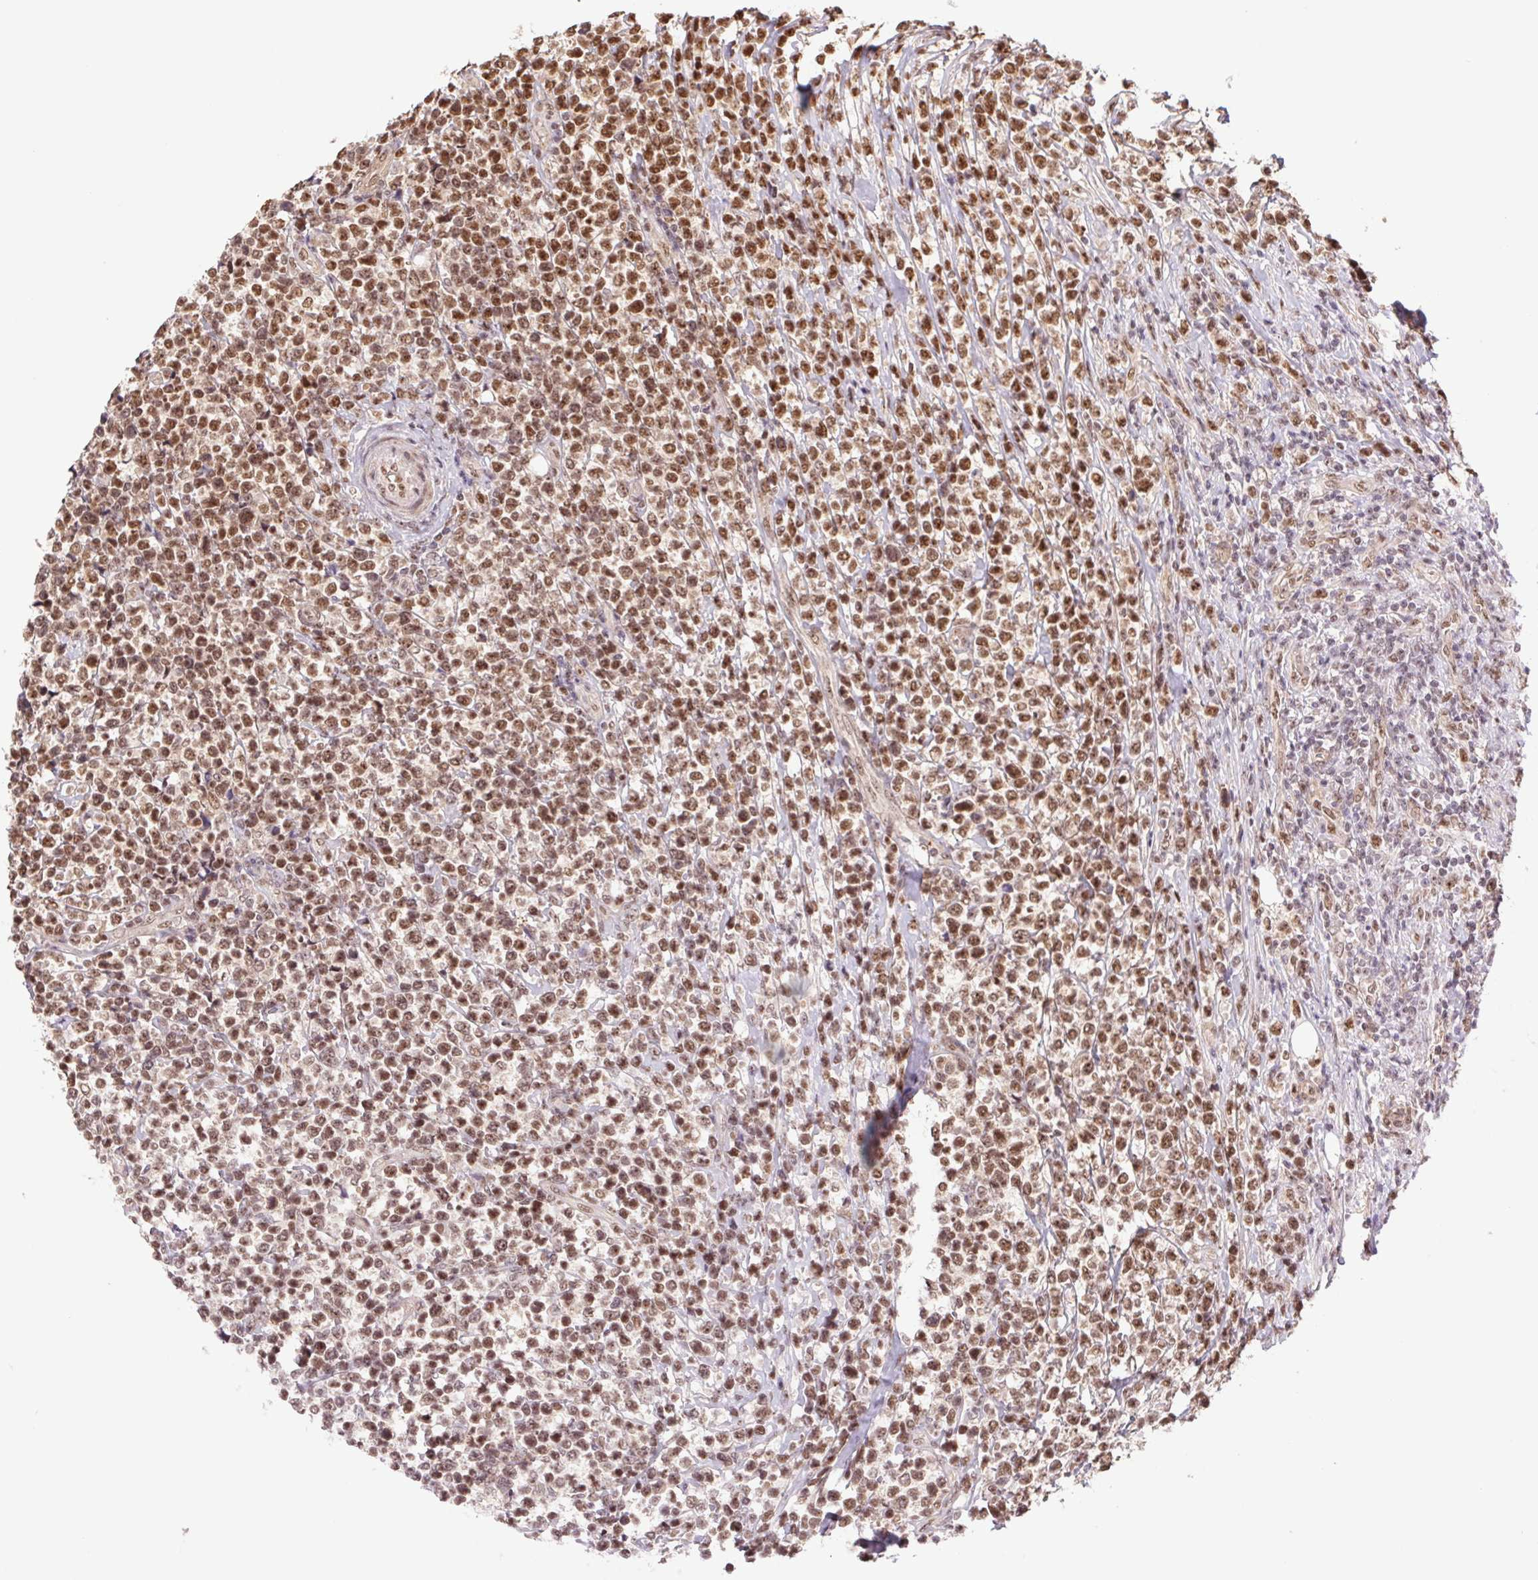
{"staining": {"intensity": "moderate", "quantity": ">75%", "location": "nuclear"}, "tissue": "lymphoma", "cell_type": "Tumor cells", "image_type": "cancer", "snomed": [{"axis": "morphology", "description": "Malignant lymphoma, non-Hodgkin's type, High grade"}, {"axis": "topography", "description": "Soft tissue"}], "caption": "Immunohistochemistry (IHC) histopathology image of human lymphoma stained for a protein (brown), which exhibits medium levels of moderate nuclear positivity in about >75% of tumor cells.", "gene": "CWC25", "patient": {"sex": "female", "age": 56}}